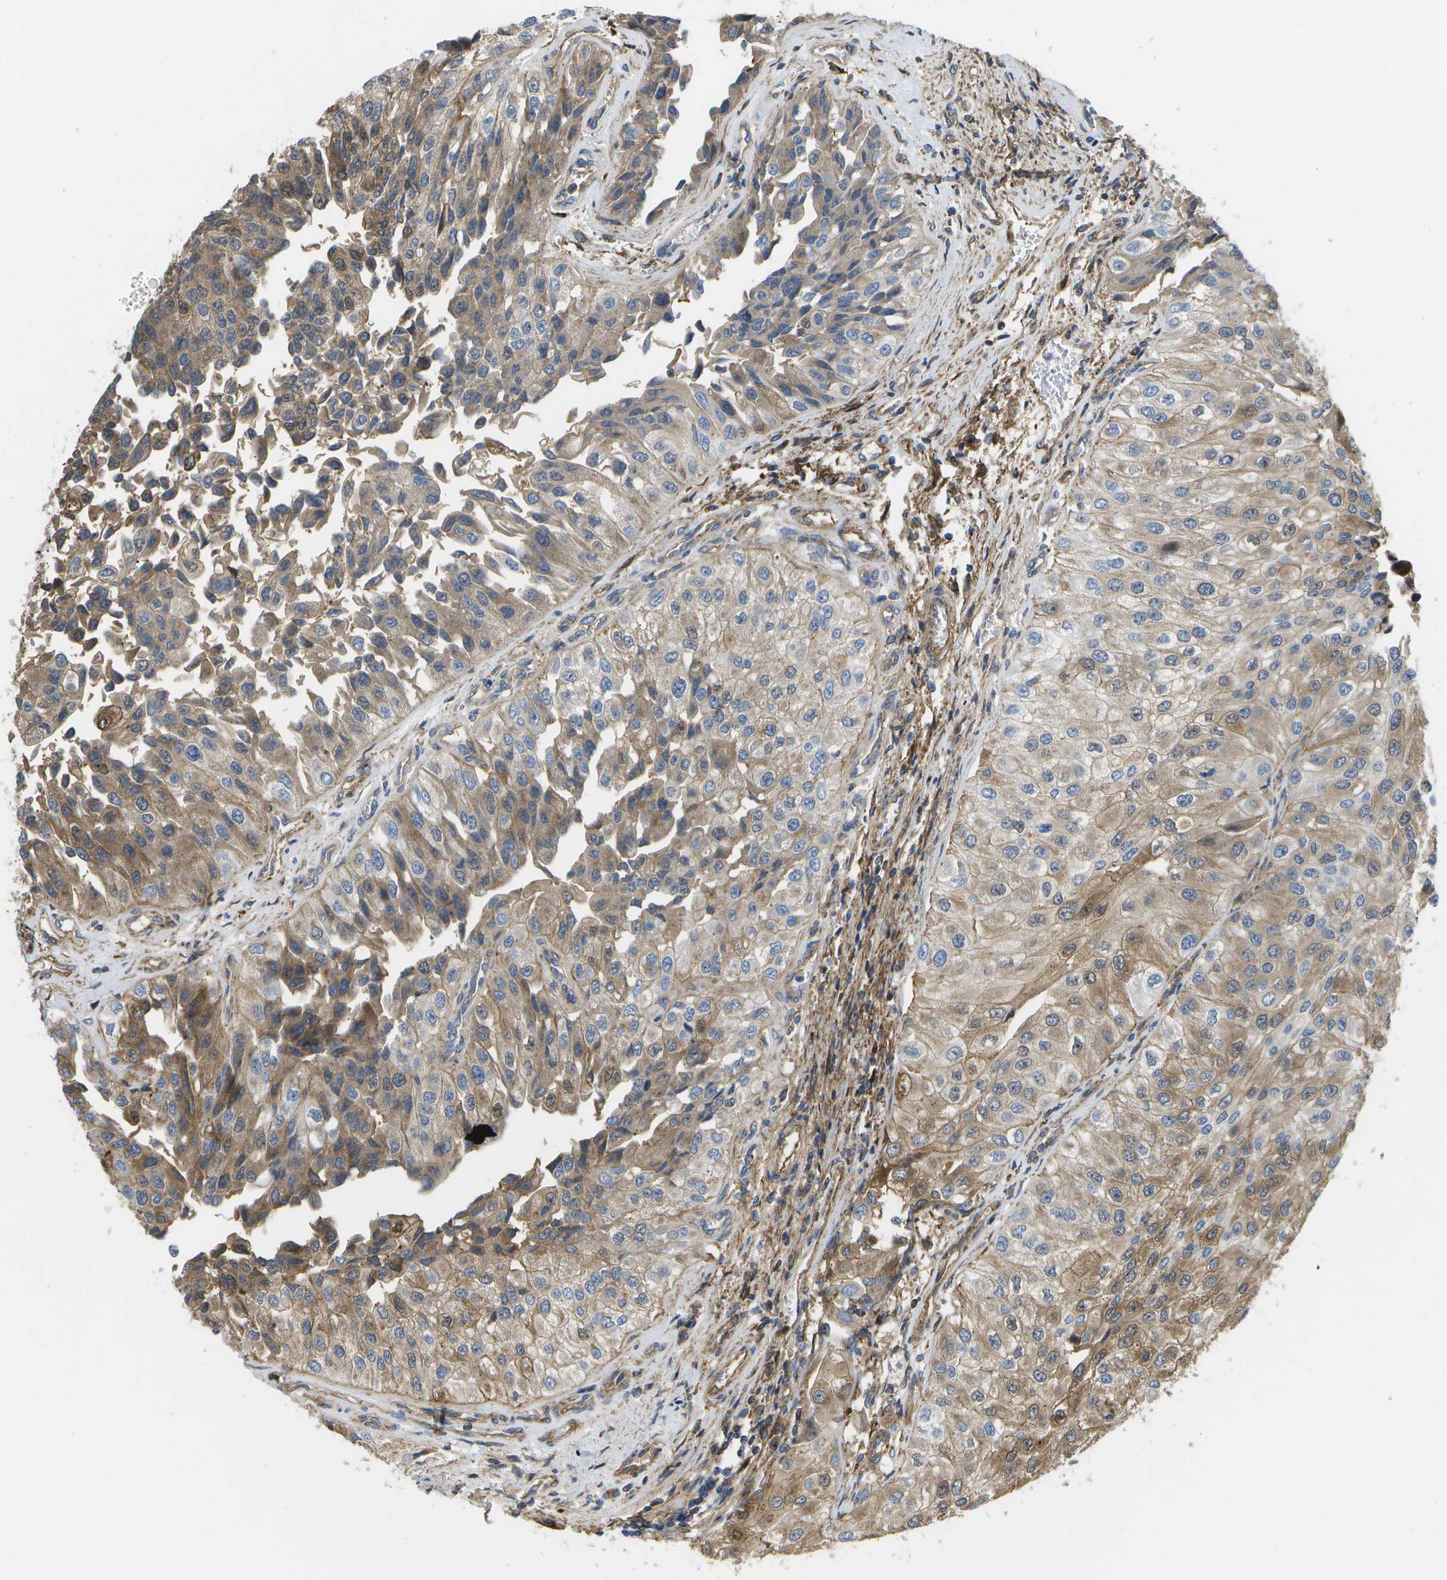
{"staining": {"intensity": "moderate", "quantity": ">75%", "location": "cytoplasmic/membranous"}, "tissue": "urothelial cancer", "cell_type": "Tumor cells", "image_type": "cancer", "snomed": [{"axis": "morphology", "description": "Urothelial carcinoma, High grade"}, {"axis": "topography", "description": "Kidney"}, {"axis": "topography", "description": "Urinary bladder"}], "caption": "The micrograph reveals immunohistochemical staining of urothelial cancer. There is moderate cytoplasmic/membranous positivity is identified in approximately >75% of tumor cells.", "gene": "BST2", "patient": {"sex": "male", "age": 77}}